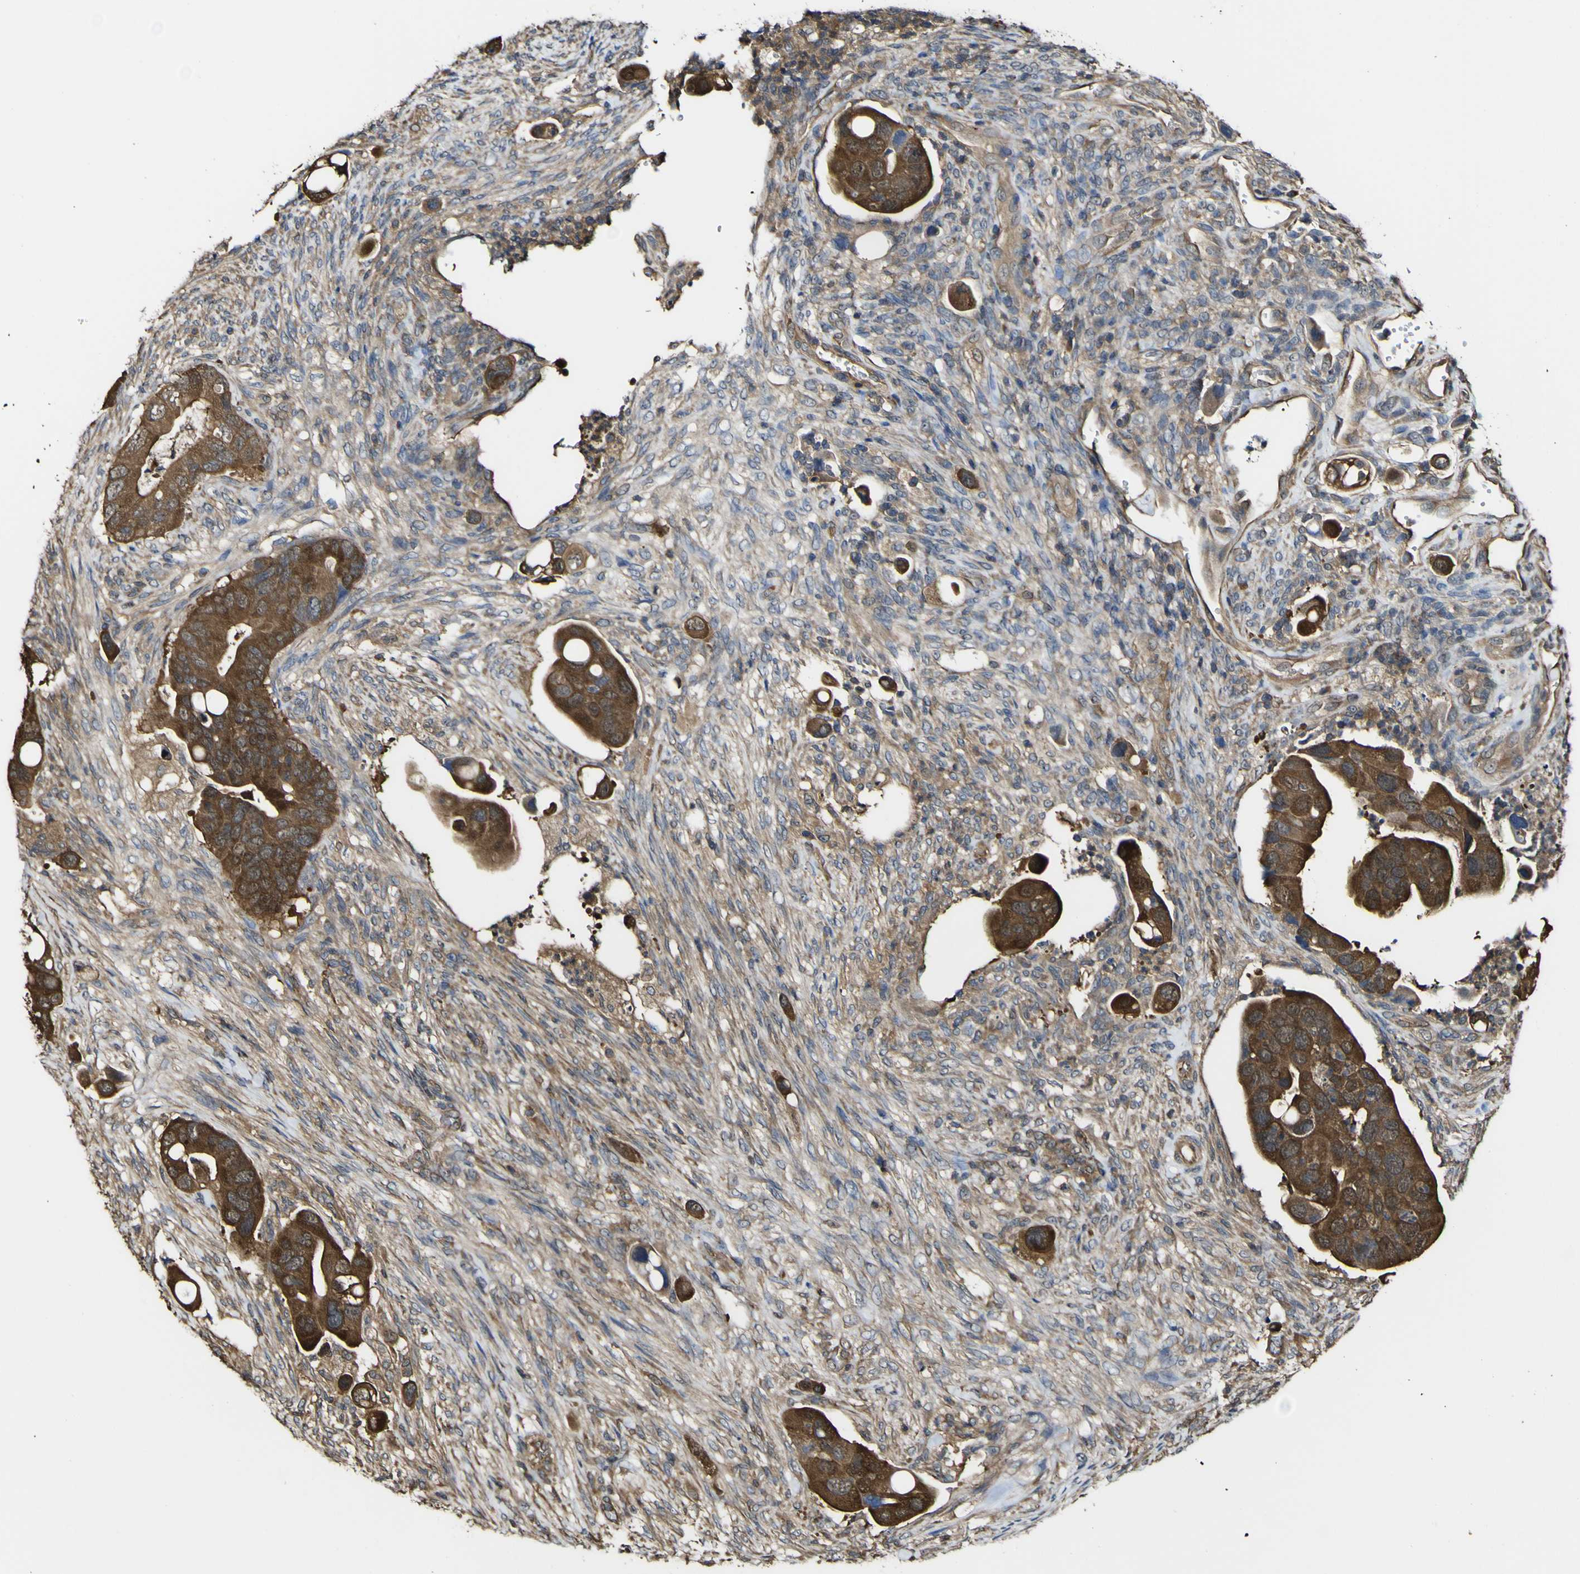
{"staining": {"intensity": "moderate", "quantity": ">75%", "location": "cytoplasmic/membranous"}, "tissue": "colorectal cancer", "cell_type": "Tumor cells", "image_type": "cancer", "snomed": [{"axis": "morphology", "description": "Adenocarcinoma, NOS"}, {"axis": "topography", "description": "Rectum"}], "caption": "Human colorectal adenocarcinoma stained with a brown dye demonstrates moderate cytoplasmic/membranous positive positivity in about >75% of tumor cells.", "gene": "PTPRR", "patient": {"sex": "female", "age": 57}}